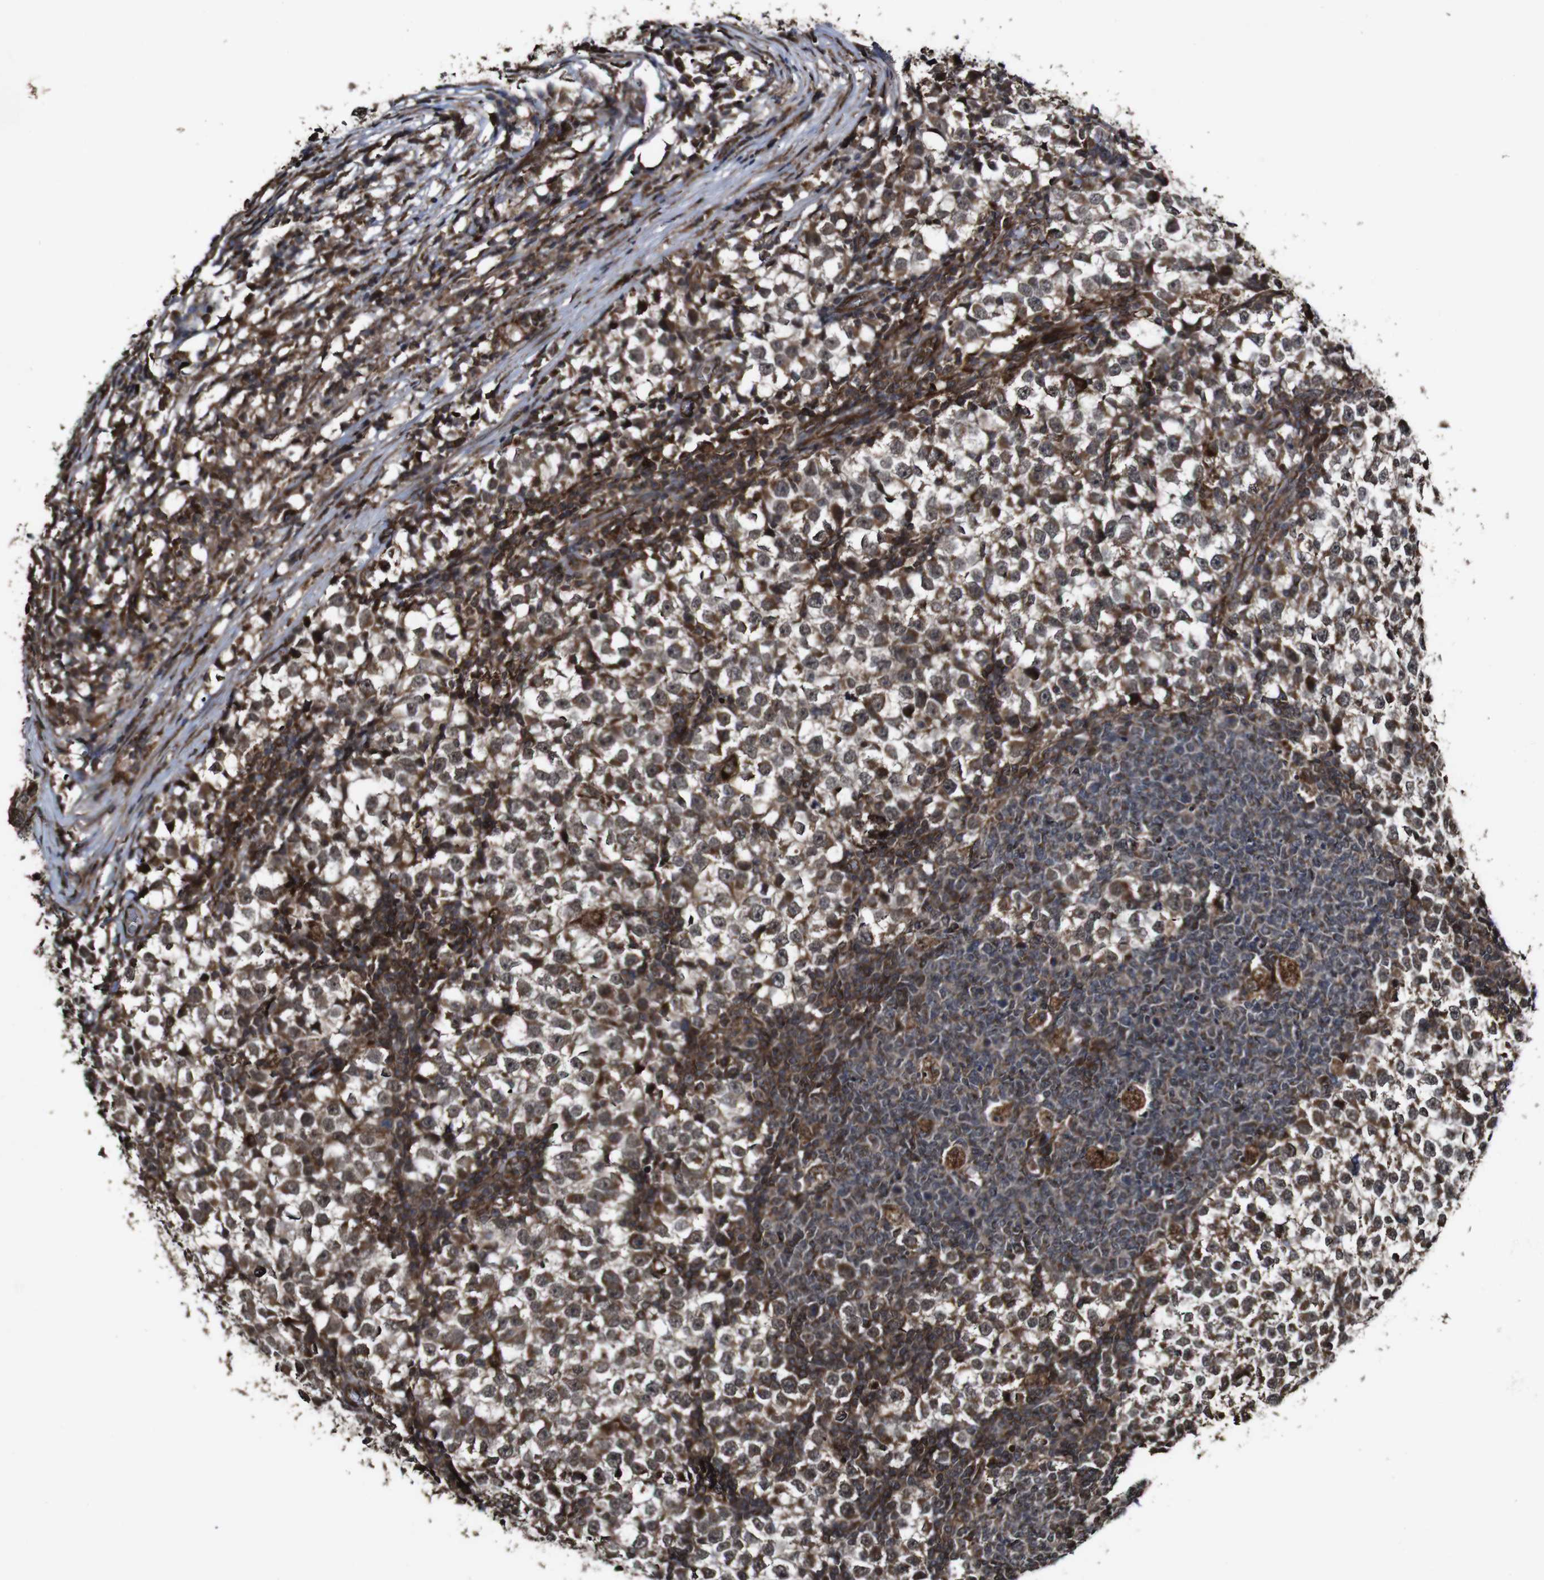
{"staining": {"intensity": "strong", "quantity": "25%-75%", "location": "cytoplasmic/membranous"}, "tissue": "testis cancer", "cell_type": "Tumor cells", "image_type": "cancer", "snomed": [{"axis": "morphology", "description": "Seminoma, NOS"}, {"axis": "topography", "description": "Testis"}], "caption": "High-magnification brightfield microscopy of testis cancer stained with DAB (brown) and counterstained with hematoxylin (blue). tumor cells exhibit strong cytoplasmic/membranous positivity is identified in about25%-75% of cells.", "gene": "BTN3A3", "patient": {"sex": "male", "age": 65}}